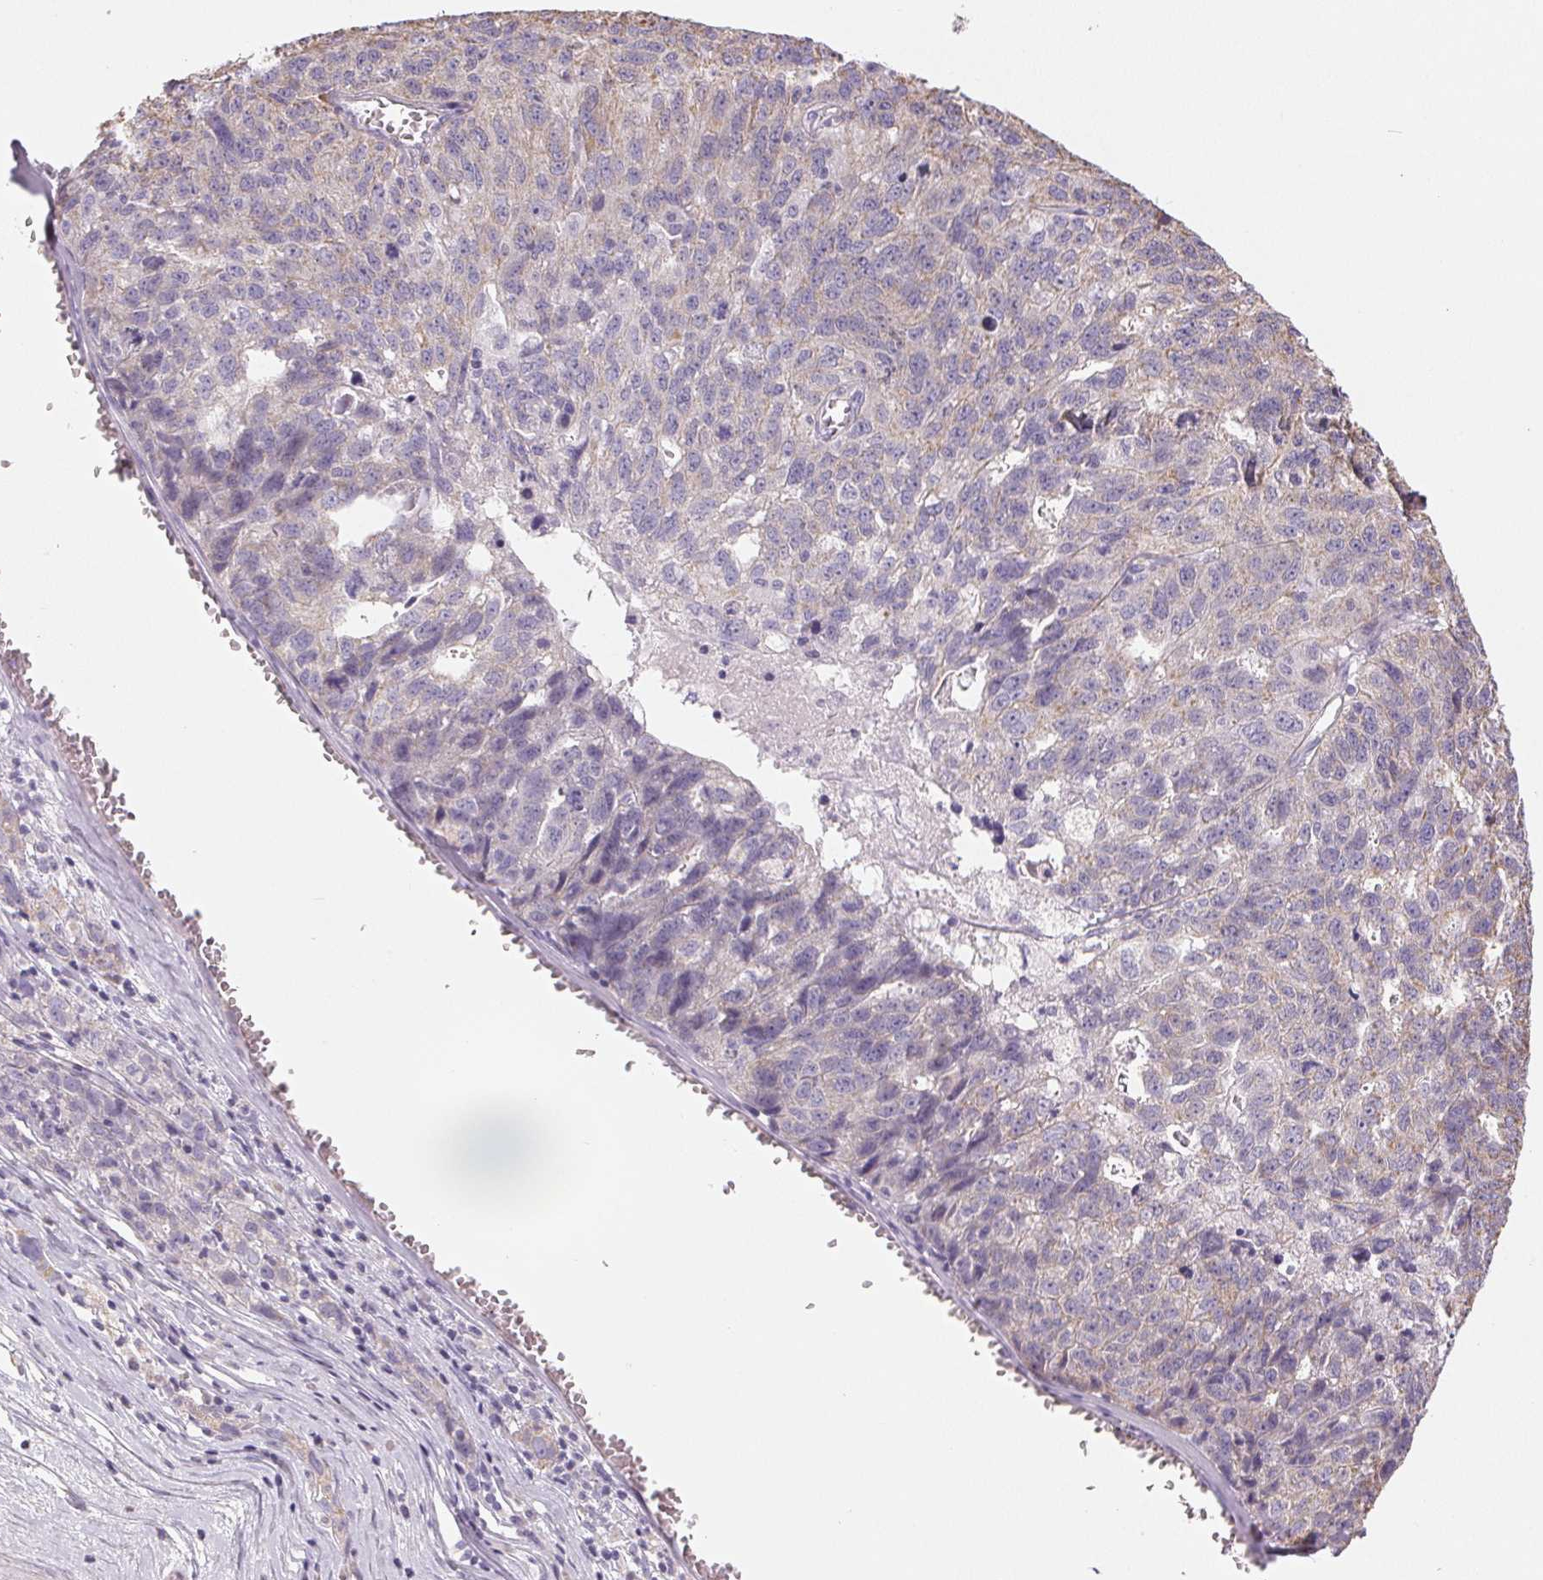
{"staining": {"intensity": "weak", "quantity": "<25%", "location": "cytoplasmic/membranous"}, "tissue": "ovarian cancer", "cell_type": "Tumor cells", "image_type": "cancer", "snomed": [{"axis": "morphology", "description": "Cystadenocarcinoma, serous, NOS"}, {"axis": "topography", "description": "Ovary"}], "caption": "This is an IHC histopathology image of serous cystadenocarcinoma (ovarian). There is no staining in tumor cells.", "gene": "SMYD1", "patient": {"sex": "female", "age": 71}}